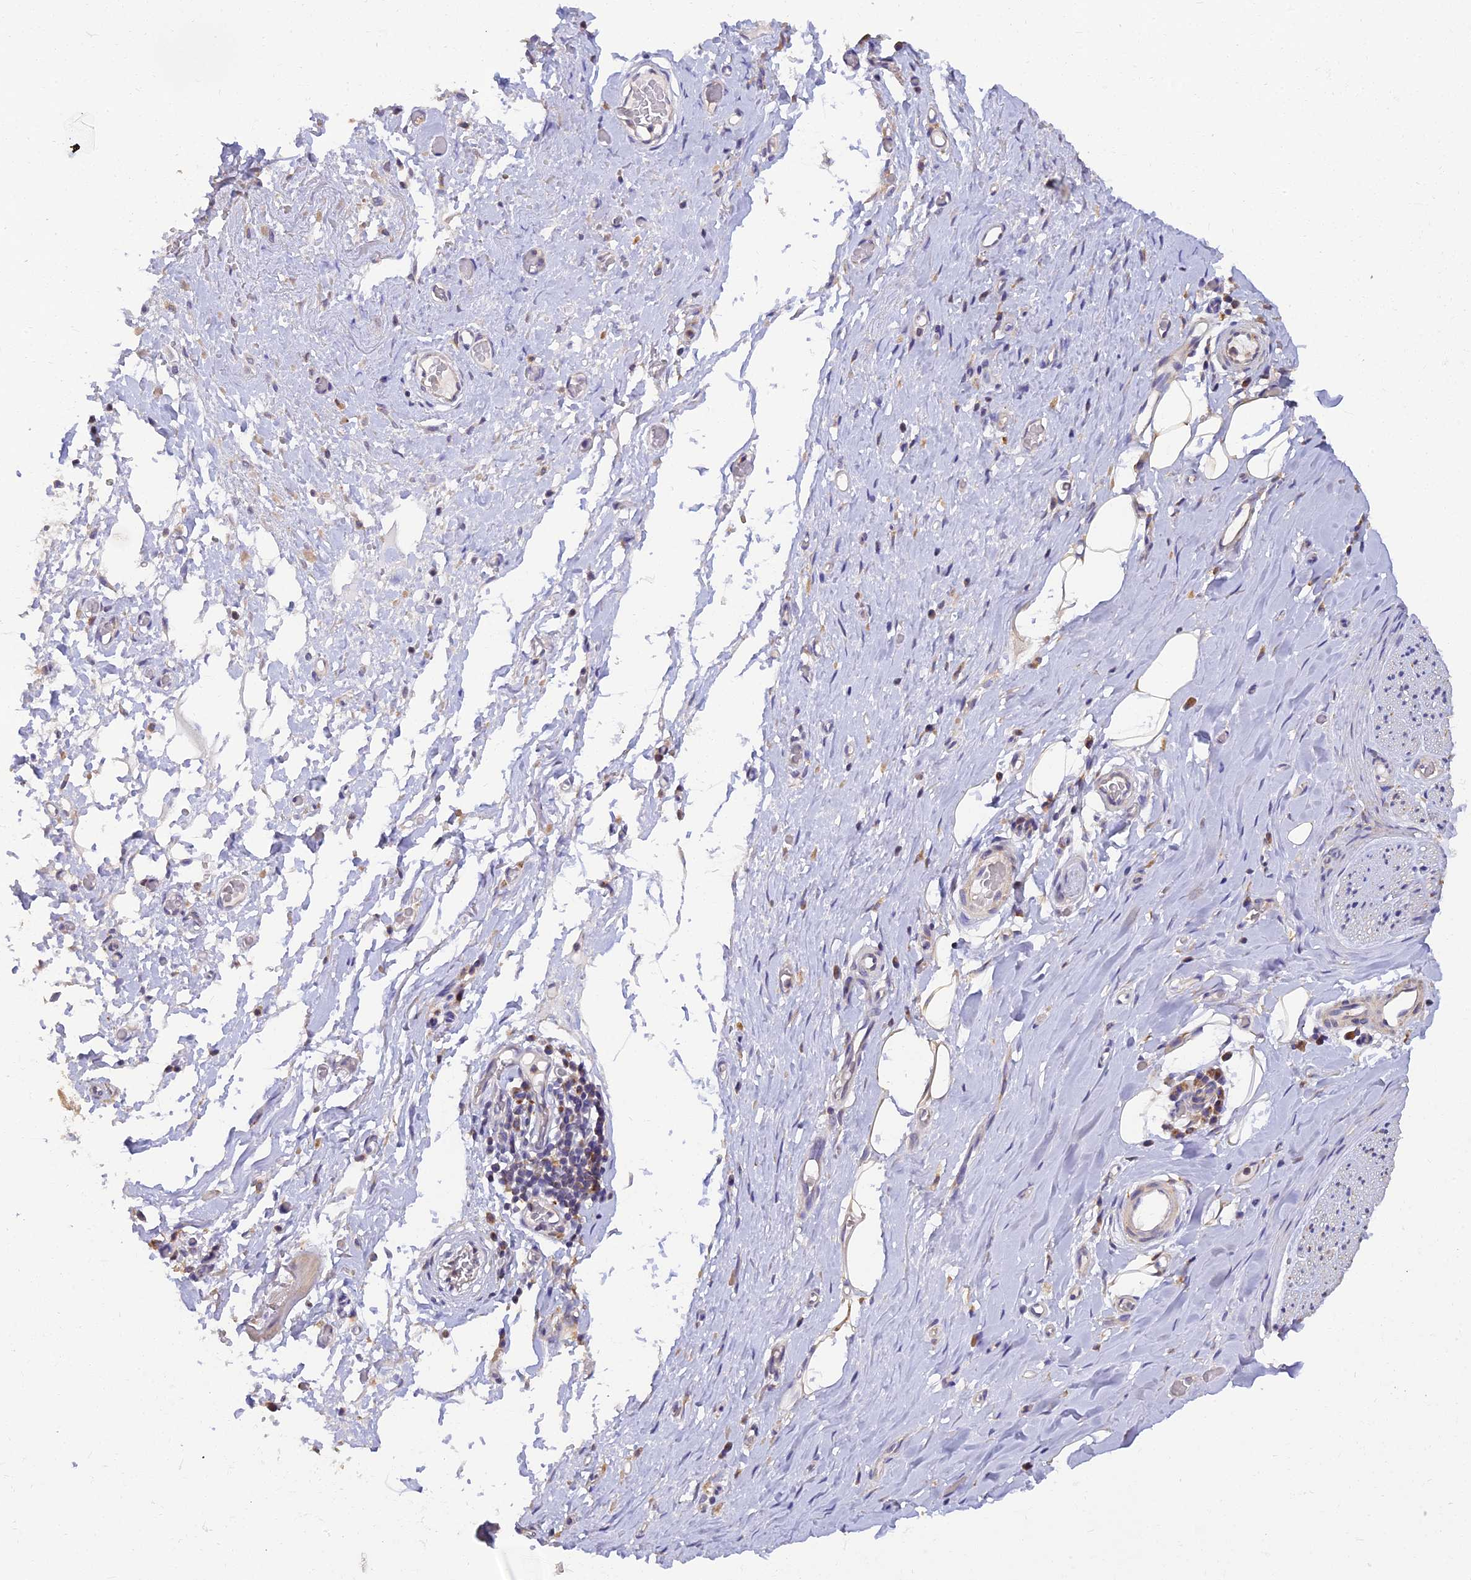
{"staining": {"intensity": "weak", "quantity": ">75%", "location": "cytoplasmic/membranous"}, "tissue": "adipose tissue", "cell_type": "Adipocytes", "image_type": "normal", "snomed": [{"axis": "morphology", "description": "Normal tissue, NOS"}, {"axis": "morphology", "description": "Adenocarcinoma, NOS"}, {"axis": "topography", "description": "Esophagus"}, {"axis": "topography", "description": "Stomach, upper"}, {"axis": "topography", "description": "Peripheral nerve tissue"}], "caption": "Immunohistochemical staining of benign human adipose tissue displays >75% levels of weak cytoplasmic/membranous protein expression in about >75% of adipocytes.", "gene": "ARL8A", "patient": {"sex": "male", "age": 62}}